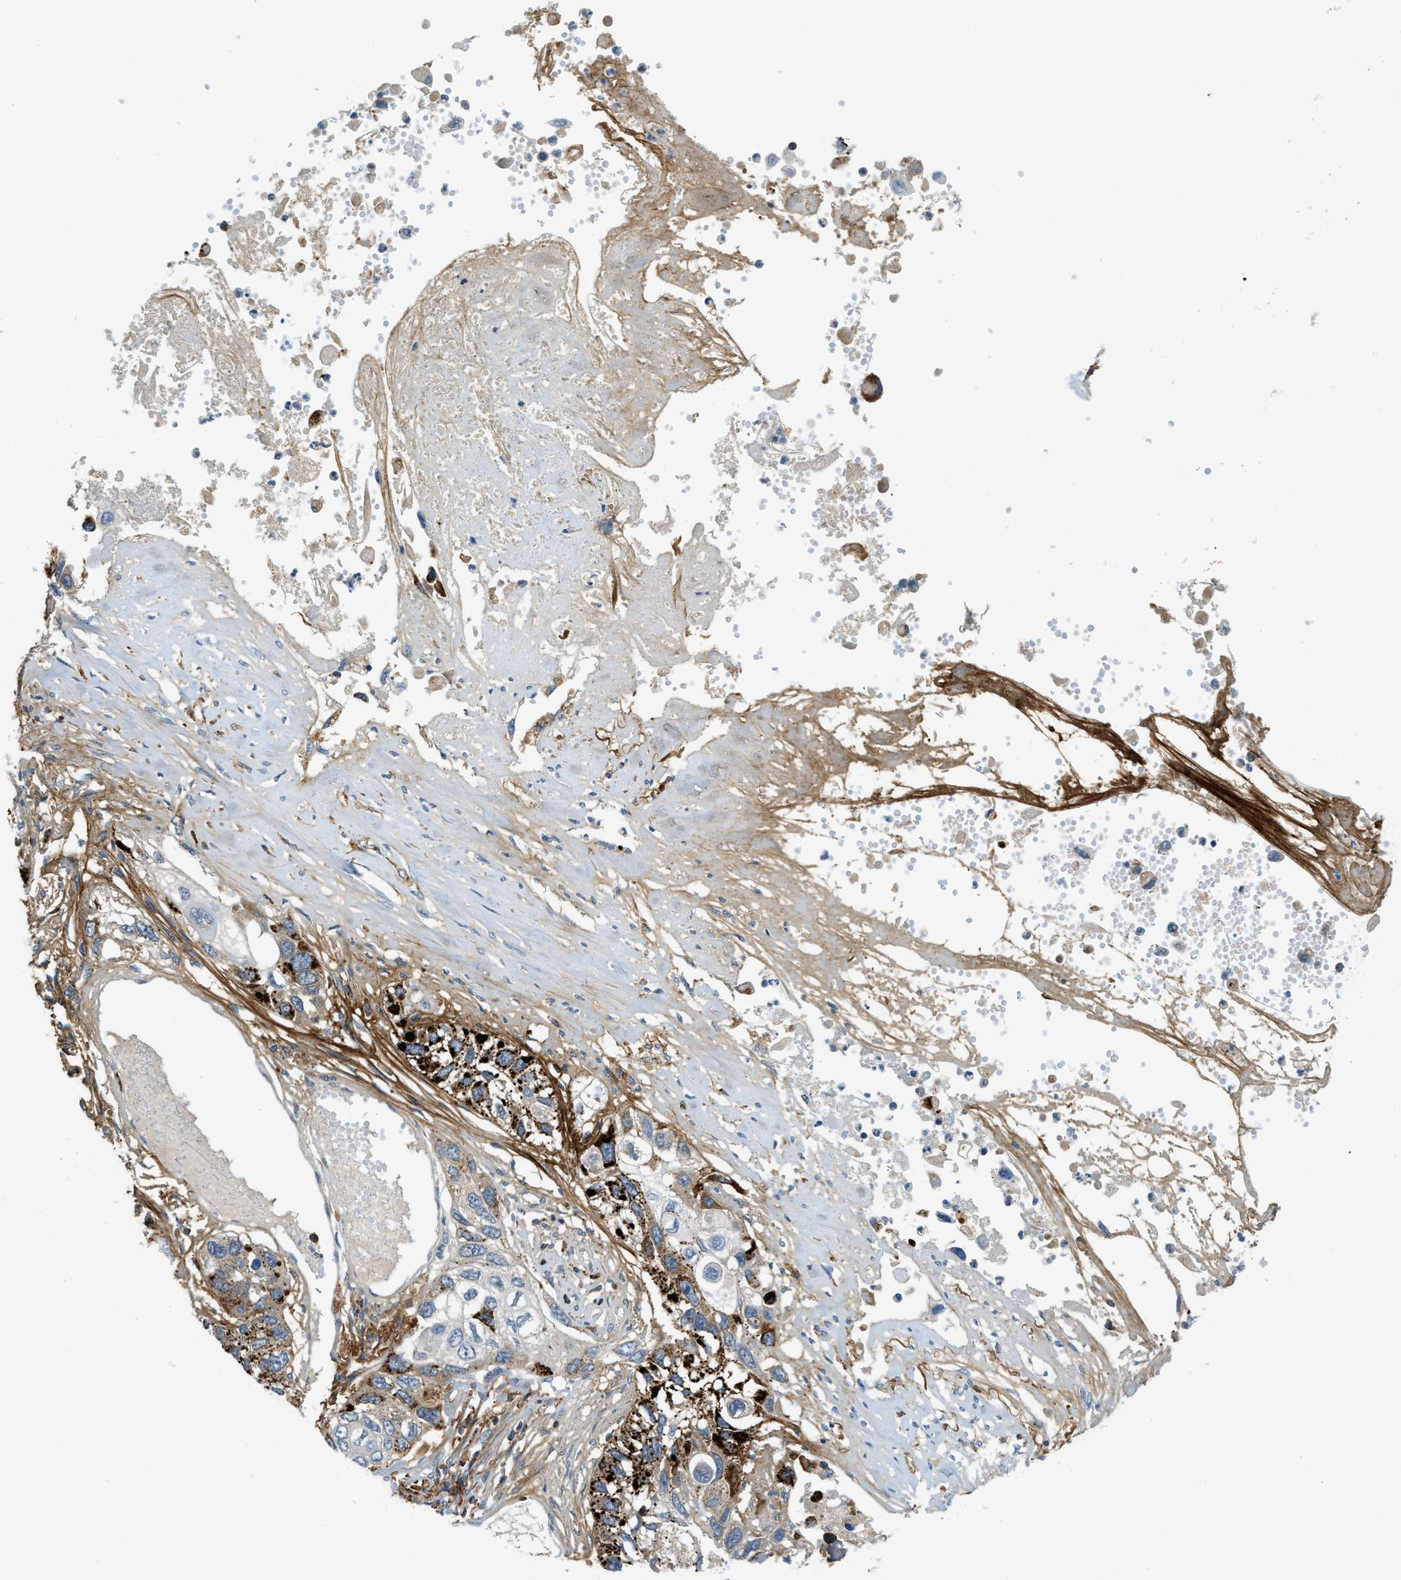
{"staining": {"intensity": "strong", "quantity": "<25%", "location": "cytoplasmic/membranous"}, "tissue": "lung cancer", "cell_type": "Tumor cells", "image_type": "cancer", "snomed": [{"axis": "morphology", "description": "Squamous cell carcinoma, NOS"}, {"axis": "topography", "description": "Lung"}], "caption": "Immunohistochemical staining of squamous cell carcinoma (lung) exhibits strong cytoplasmic/membranous protein positivity in approximately <25% of tumor cells. (Stains: DAB in brown, nuclei in blue, Microscopy: brightfield microscopy at high magnification).", "gene": "PLBD2", "patient": {"sex": "male", "age": 71}}